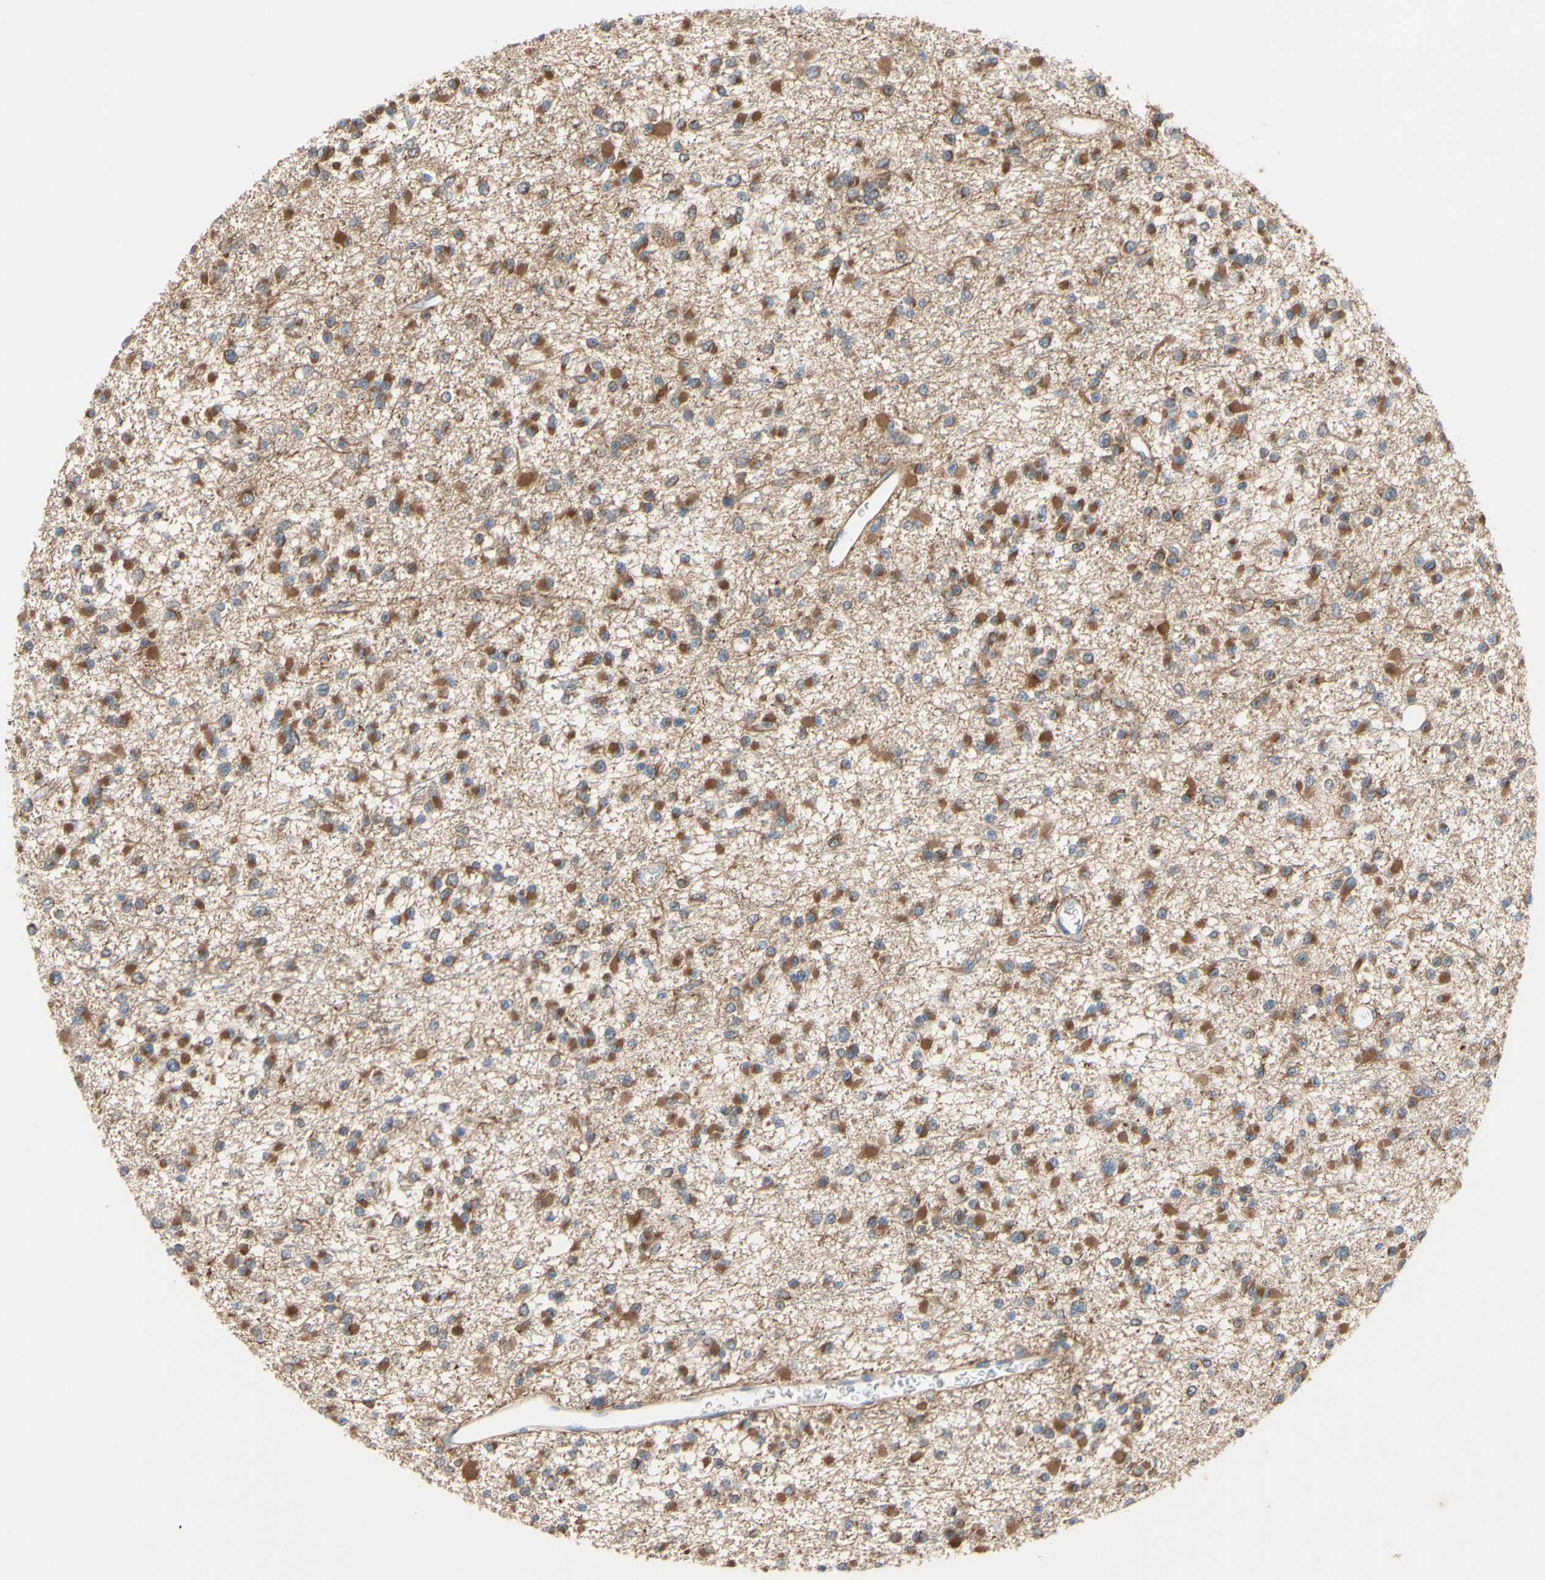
{"staining": {"intensity": "moderate", "quantity": ">75%", "location": "cytoplasmic/membranous"}, "tissue": "glioma", "cell_type": "Tumor cells", "image_type": "cancer", "snomed": [{"axis": "morphology", "description": "Glioma, malignant, Low grade"}, {"axis": "topography", "description": "Brain"}], "caption": "Immunohistochemical staining of human low-grade glioma (malignant) displays medium levels of moderate cytoplasmic/membranous protein expression in approximately >75% of tumor cells.", "gene": "DYNLRB1", "patient": {"sex": "female", "age": 22}}